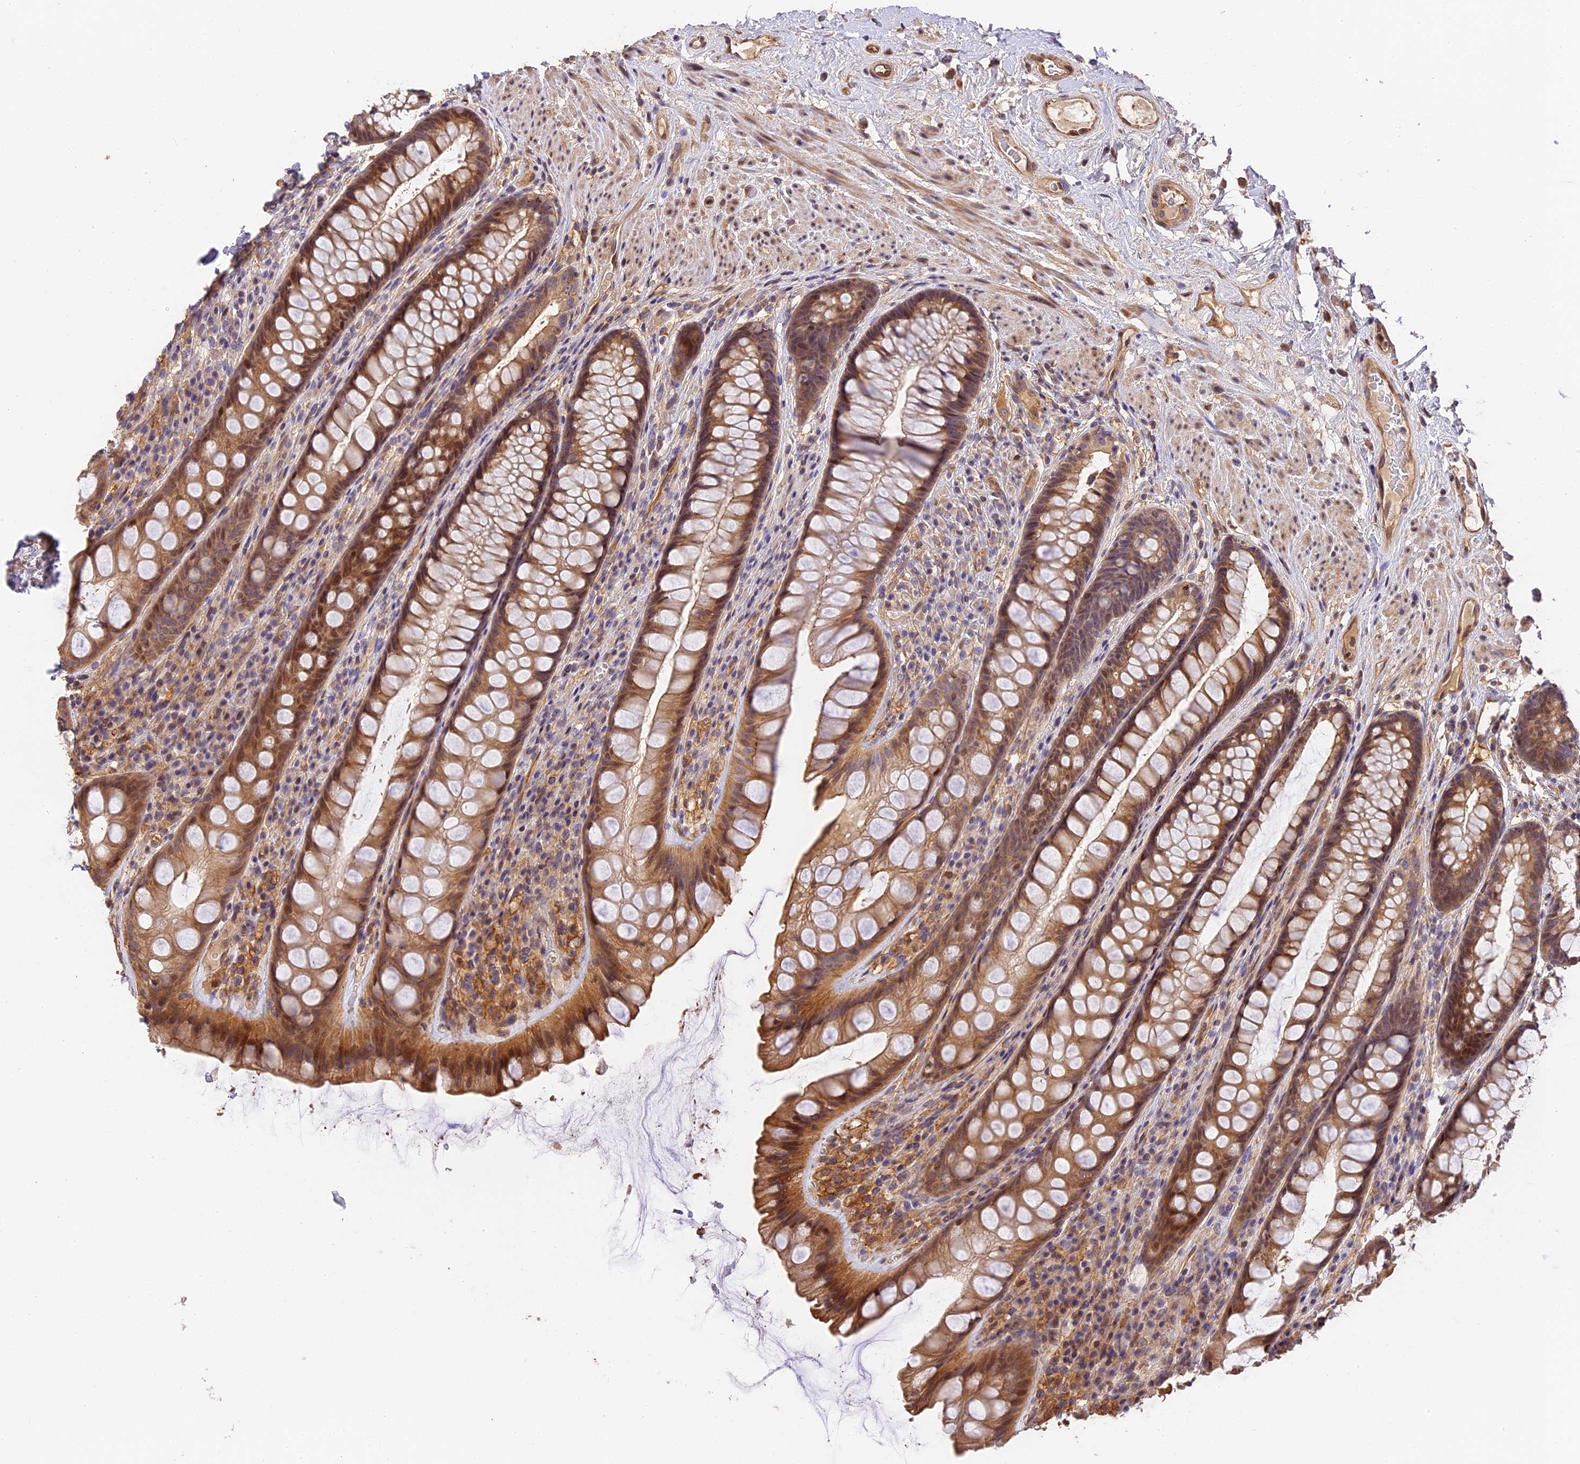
{"staining": {"intensity": "moderate", "quantity": ">75%", "location": "cytoplasmic/membranous,nuclear"}, "tissue": "rectum", "cell_type": "Glandular cells", "image_type": "normal", "snomed": [{"axis": "morphology", "description": "Normal tissue, NOS"}, {"axis": "topography", "description": "Rectum"}], "caption": "Rectum stained with a protein marker displays moderate staining in glandular cells.", "gene": "ARHGAP17", "patient": {"sex": "male", "age": 74}}